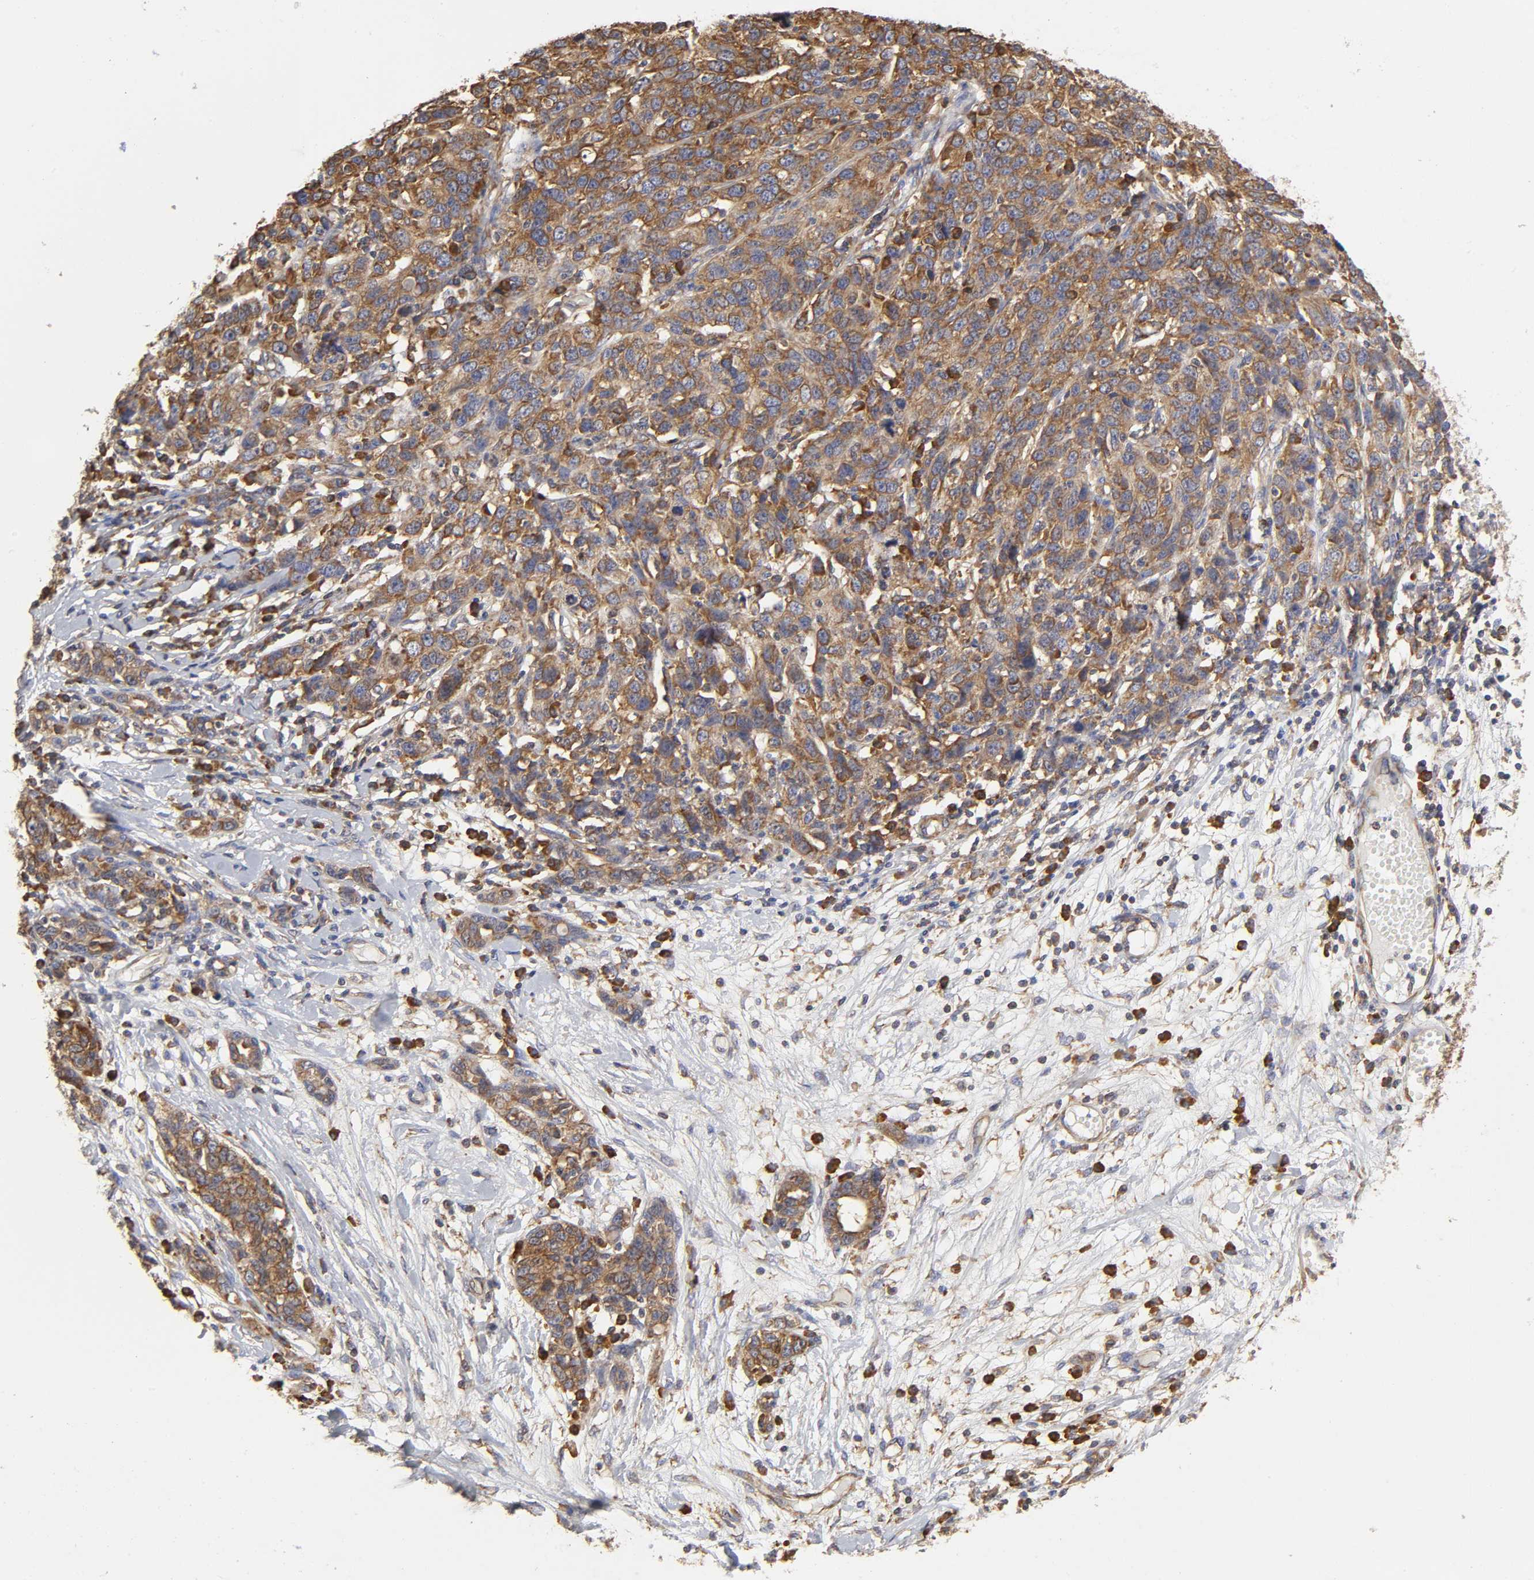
{"staining": {"intensity": "strong", "quantity": ">75%", "location": "cytoplasmic/membranous"}, "tissue": "ovarian cancer", "cell_type": "Tumor cells", "image_type": "cancer", "snomed": [{"axis": "morphology", "description": "Cystadenocarcinoma, serous, NOS"}, {"axis": "topography", "description": "Ovary"}], "caption": "This photomicrograph demonstrates immunohistochemistry (IHC) staining of ovarian cancer, with high strong cytoplasmic/membranous staining in approximately >75% of tumor cells.", "gene": "RPL14", "patient": {"sex": "female", "age": 71}}